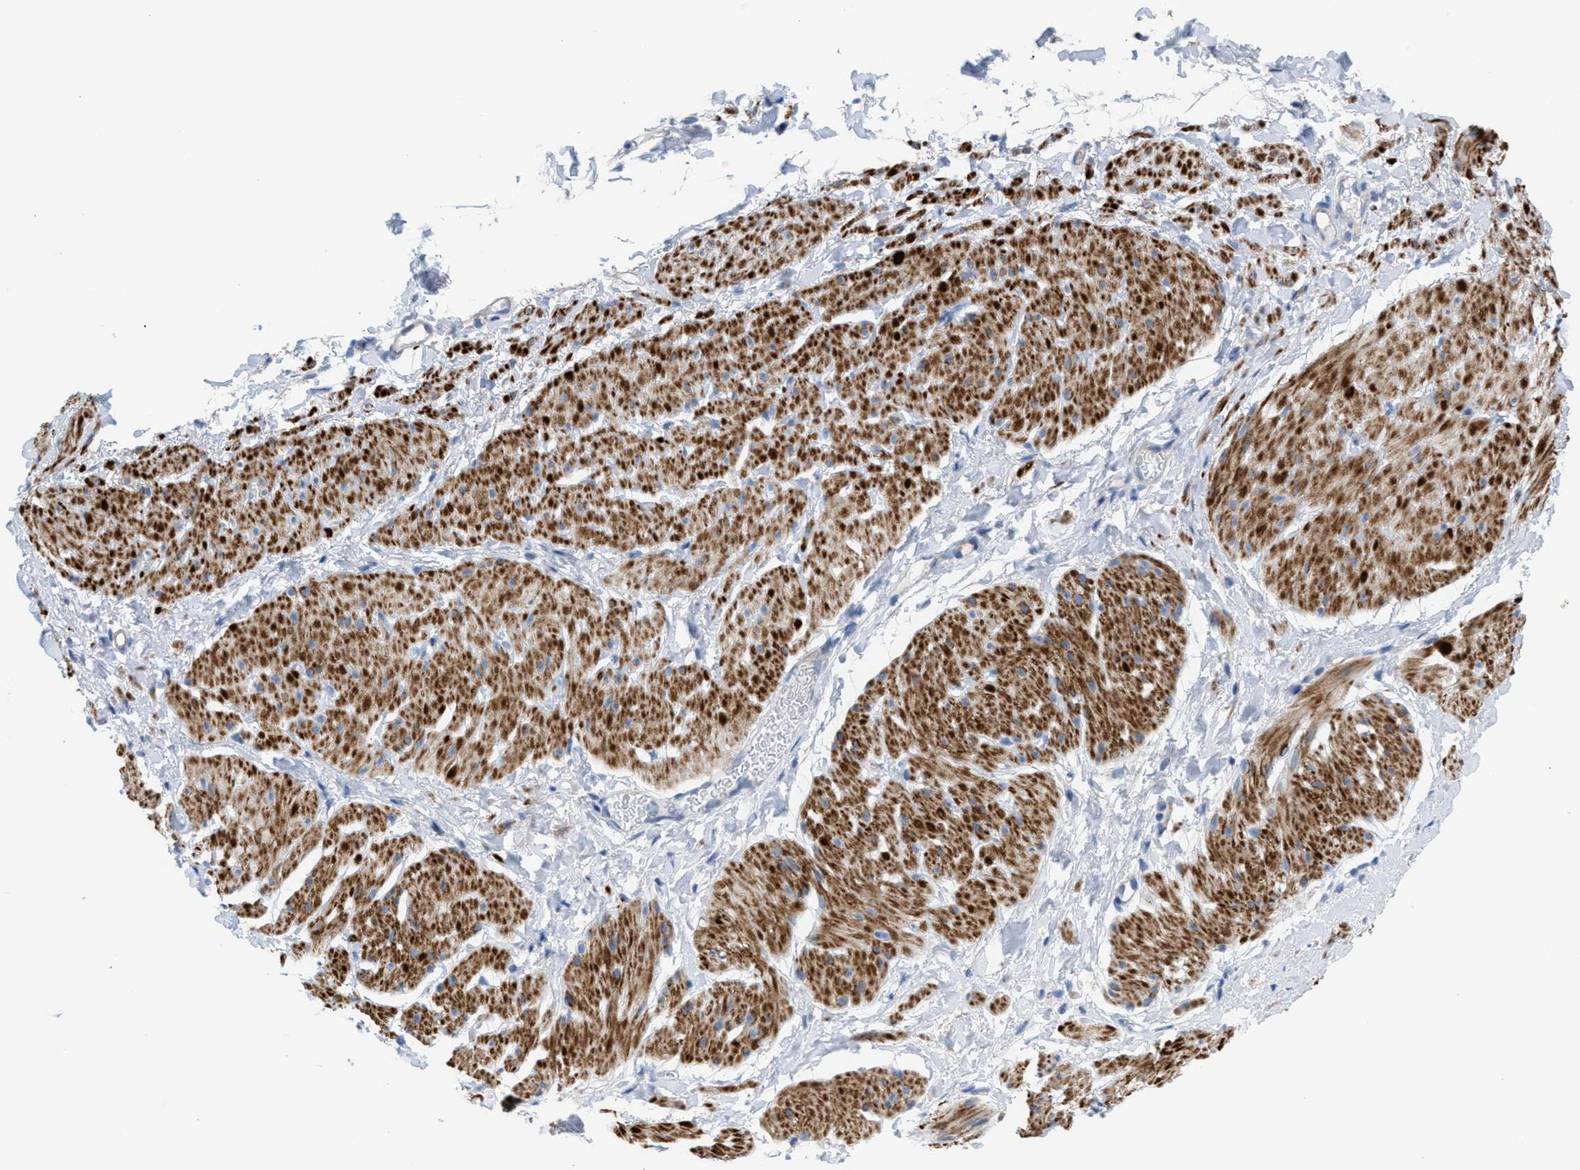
{"staining": {"intensity": "moderate", "quantity": ">75%", "location": "cytoplasmic/membranous"}, "tissue": "smooth muscle", "cell_type": "Smooth muscle cells", "image_type": "normal", "snomed": [{"axis": "morphology", "description": "Normal tissue, NOS"}, {"axis": "topography", "description": "Smooth muscle"}], "caption": "Immunohistochemical staining of benign human smooth muscle demonstrates medium levels of moderate cytoplasmic/membranous positivity in about >75% of smooth muscle cells. (Brightfield microscopy of DAB IHC at high magnification).", "gene": "MPP3", "patient": {"sex": "male", "age": 16}}